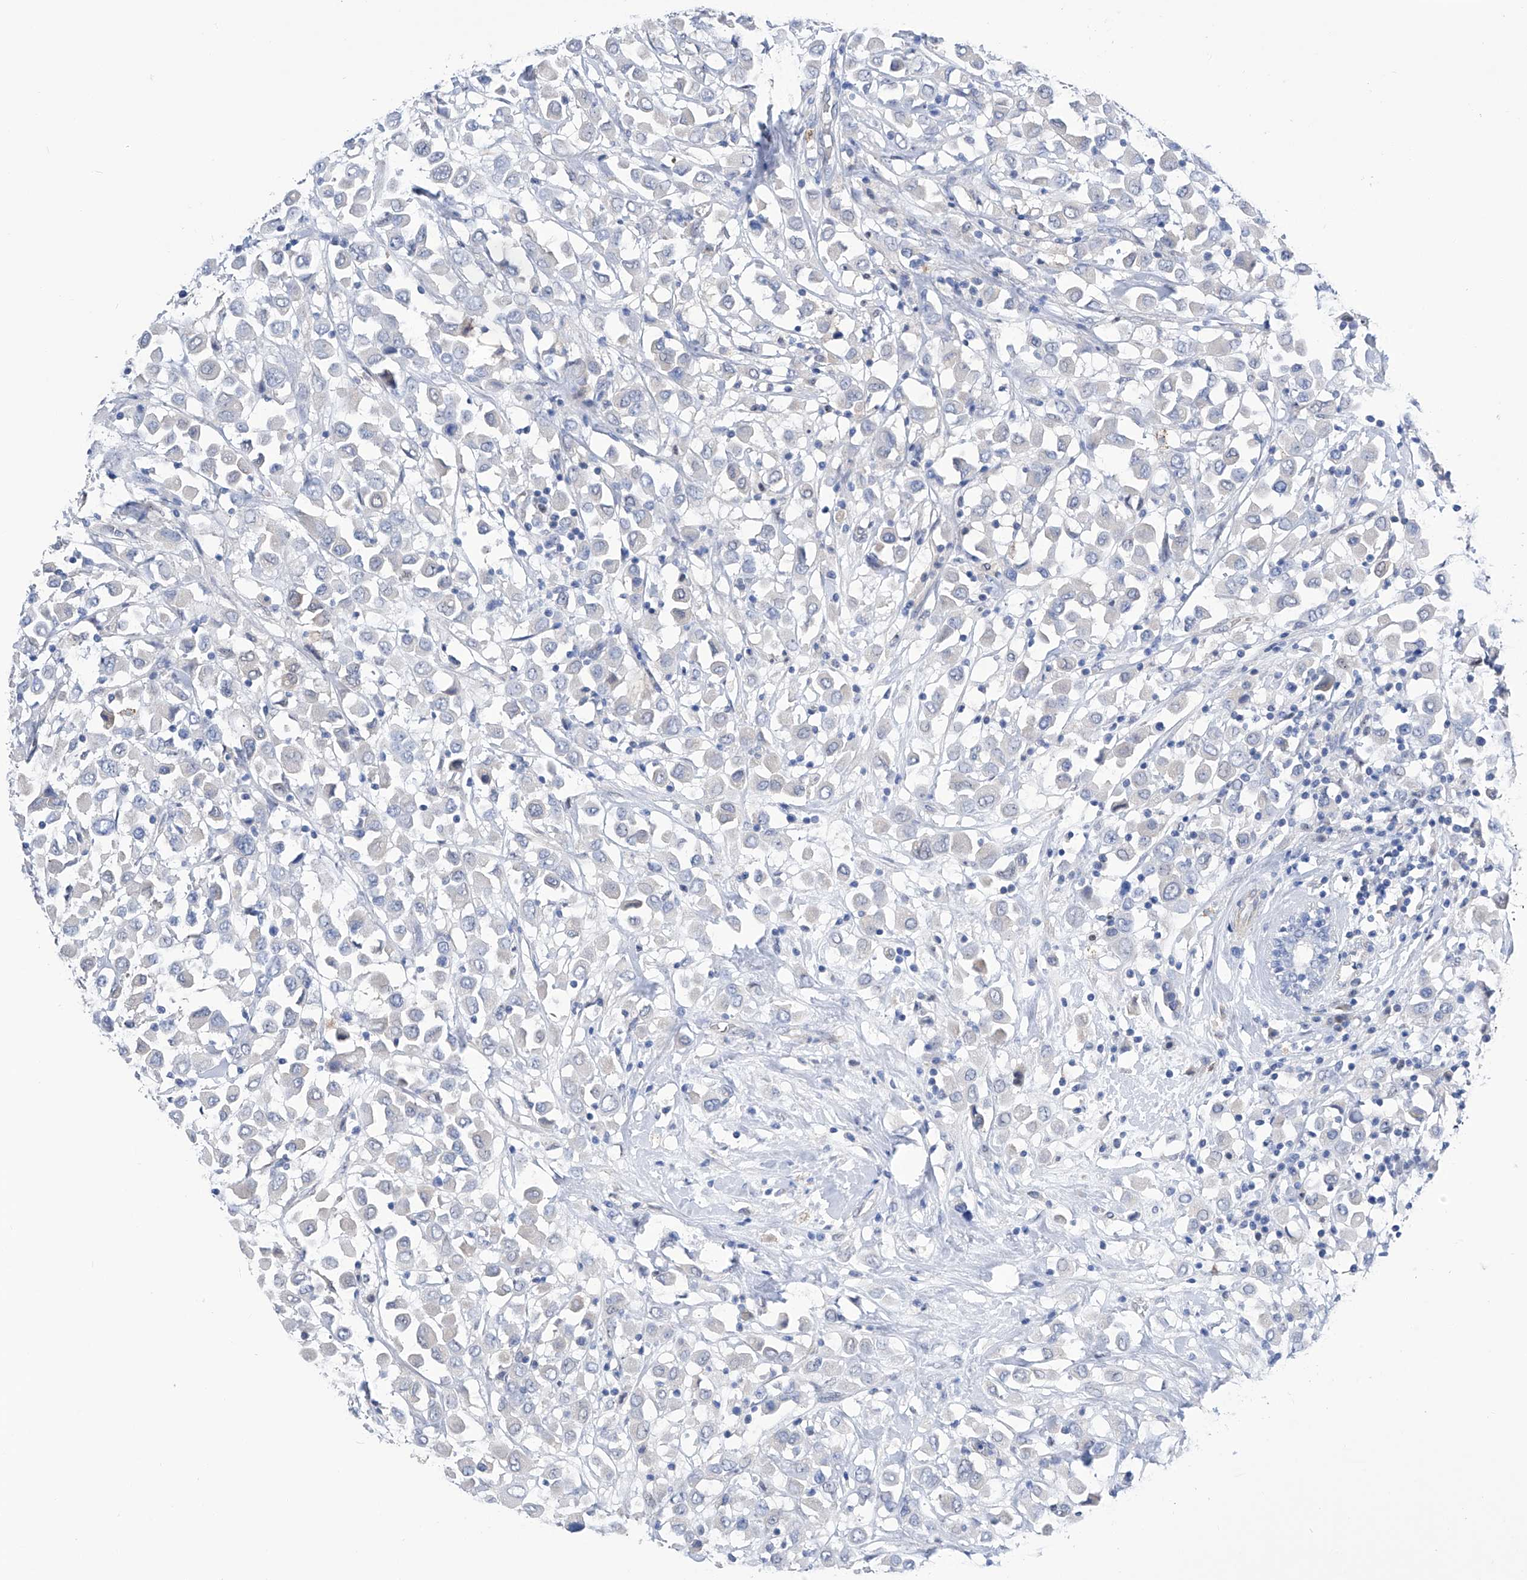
{"staining": {"intensity": "negative", "quantity": "none", "location": "none"}, "tissue": "breast cancer", "cell_type": "Tumor cells", "image_type": "cancer", "snomed": [{"axis": "morphology", "description": "Duct carcinoma"}, {"axis": "topography", "description": "Breast"}], "caption": "Human breast cancer stained for a protein using immunohistochemistry (IHC) displays no staining in tumor cells.", "gene": "PGM3", "patient": {"sex": "female", "age": 61}}